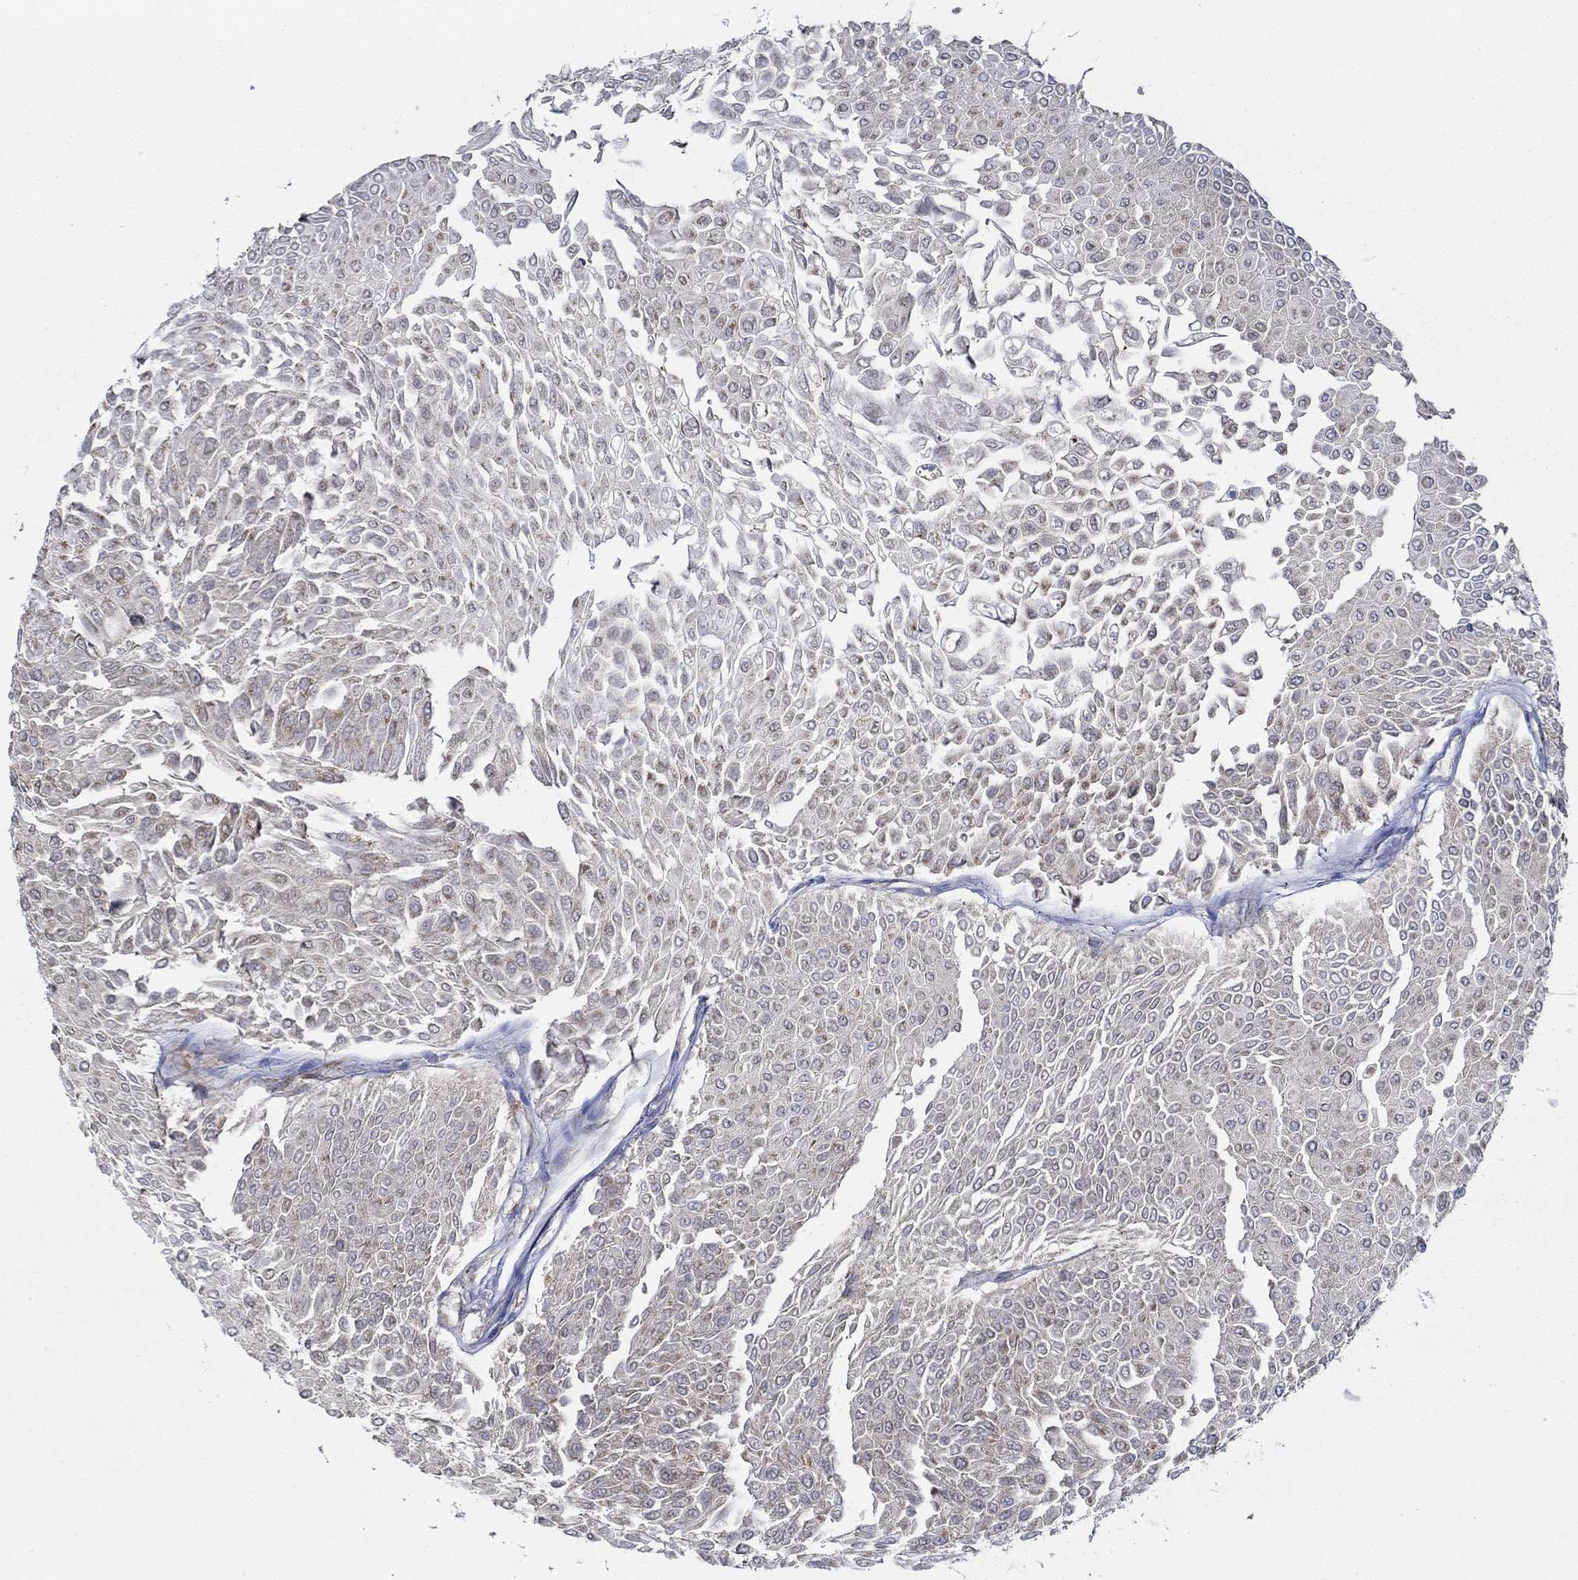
{"staining": {"intensity": "negative", "quantity": "none", "location": "none"}, "tissue": "urothelial cancer", "cell_type": "Tumor cells", "image_type": "cancer", "snomed": [{"axis": "morphology", "description": "Urothelial carcinoma, Low grade"}, {"axis": "topography", "description": "Urinary bladder"}], "caption": "Immunohistochemical staining of urothelial cancer exhibits no significant expression in tumor cells.", "gene": "SLC27A3", "patient": {"sex": "male", "age": 67}}